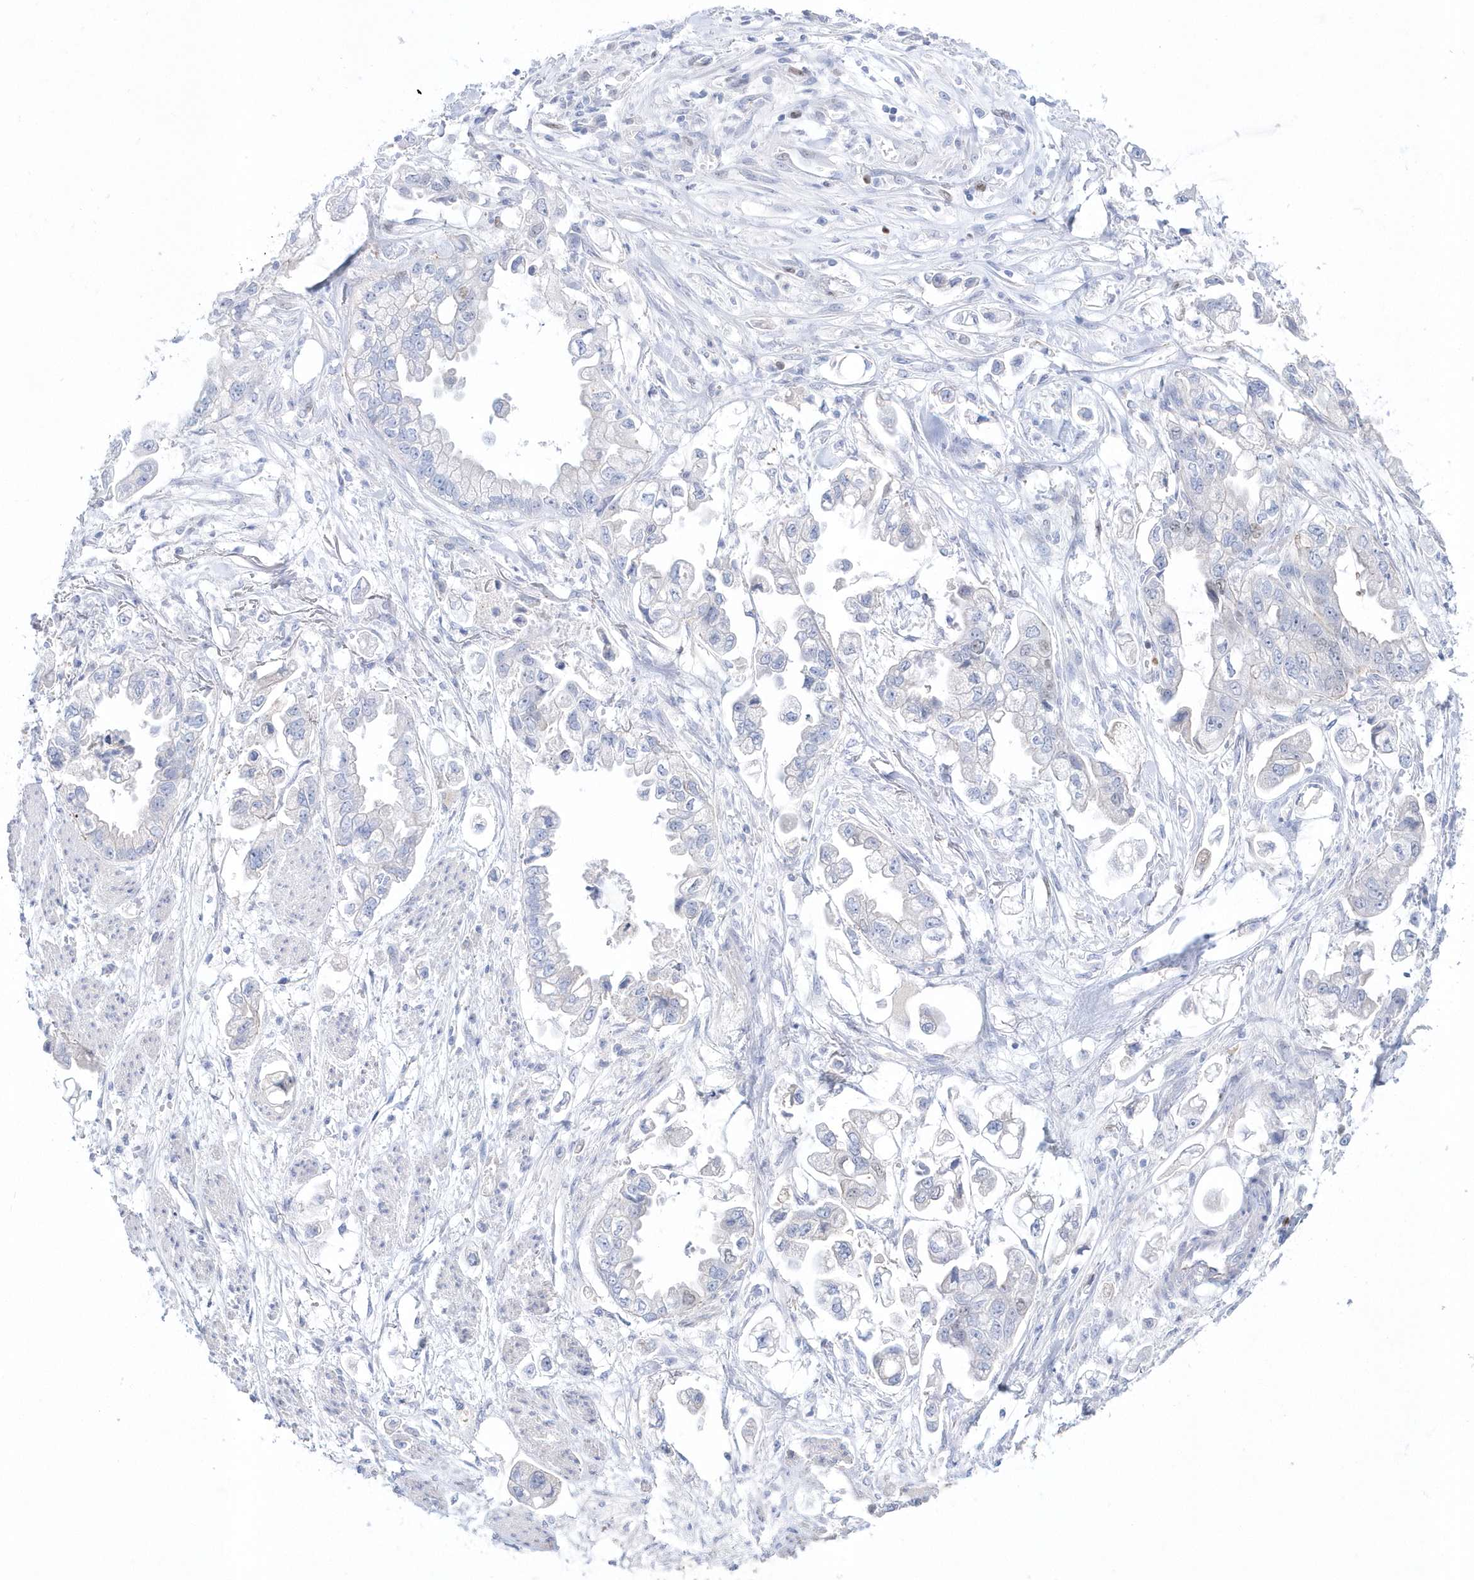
{"staining": {"intensity": "weak", "quantity": "<25%", "location": "nuclear"}, "tissue": "stomach cancer", "cell_type": "Tumor cells", "image_type": "cancer", "snomed": [{"axis": "morphology", "description": "Adenocarcinoma, NOS"}, {"axis": "topography", "description": "Stomach"}], "caption": "Immunohistochemistry image of stomach cancer (adenocarcinoma) stained for a protein (brown), which demonstrates no staining in tumor cells. The staining is performed using DAB (3,3'-diaminobenzidine) brown chromogen with nuclei counter-stained in using hematoxylin.", "gene": "TMCO6", "patient": {"sex": "male", "age": 62}}